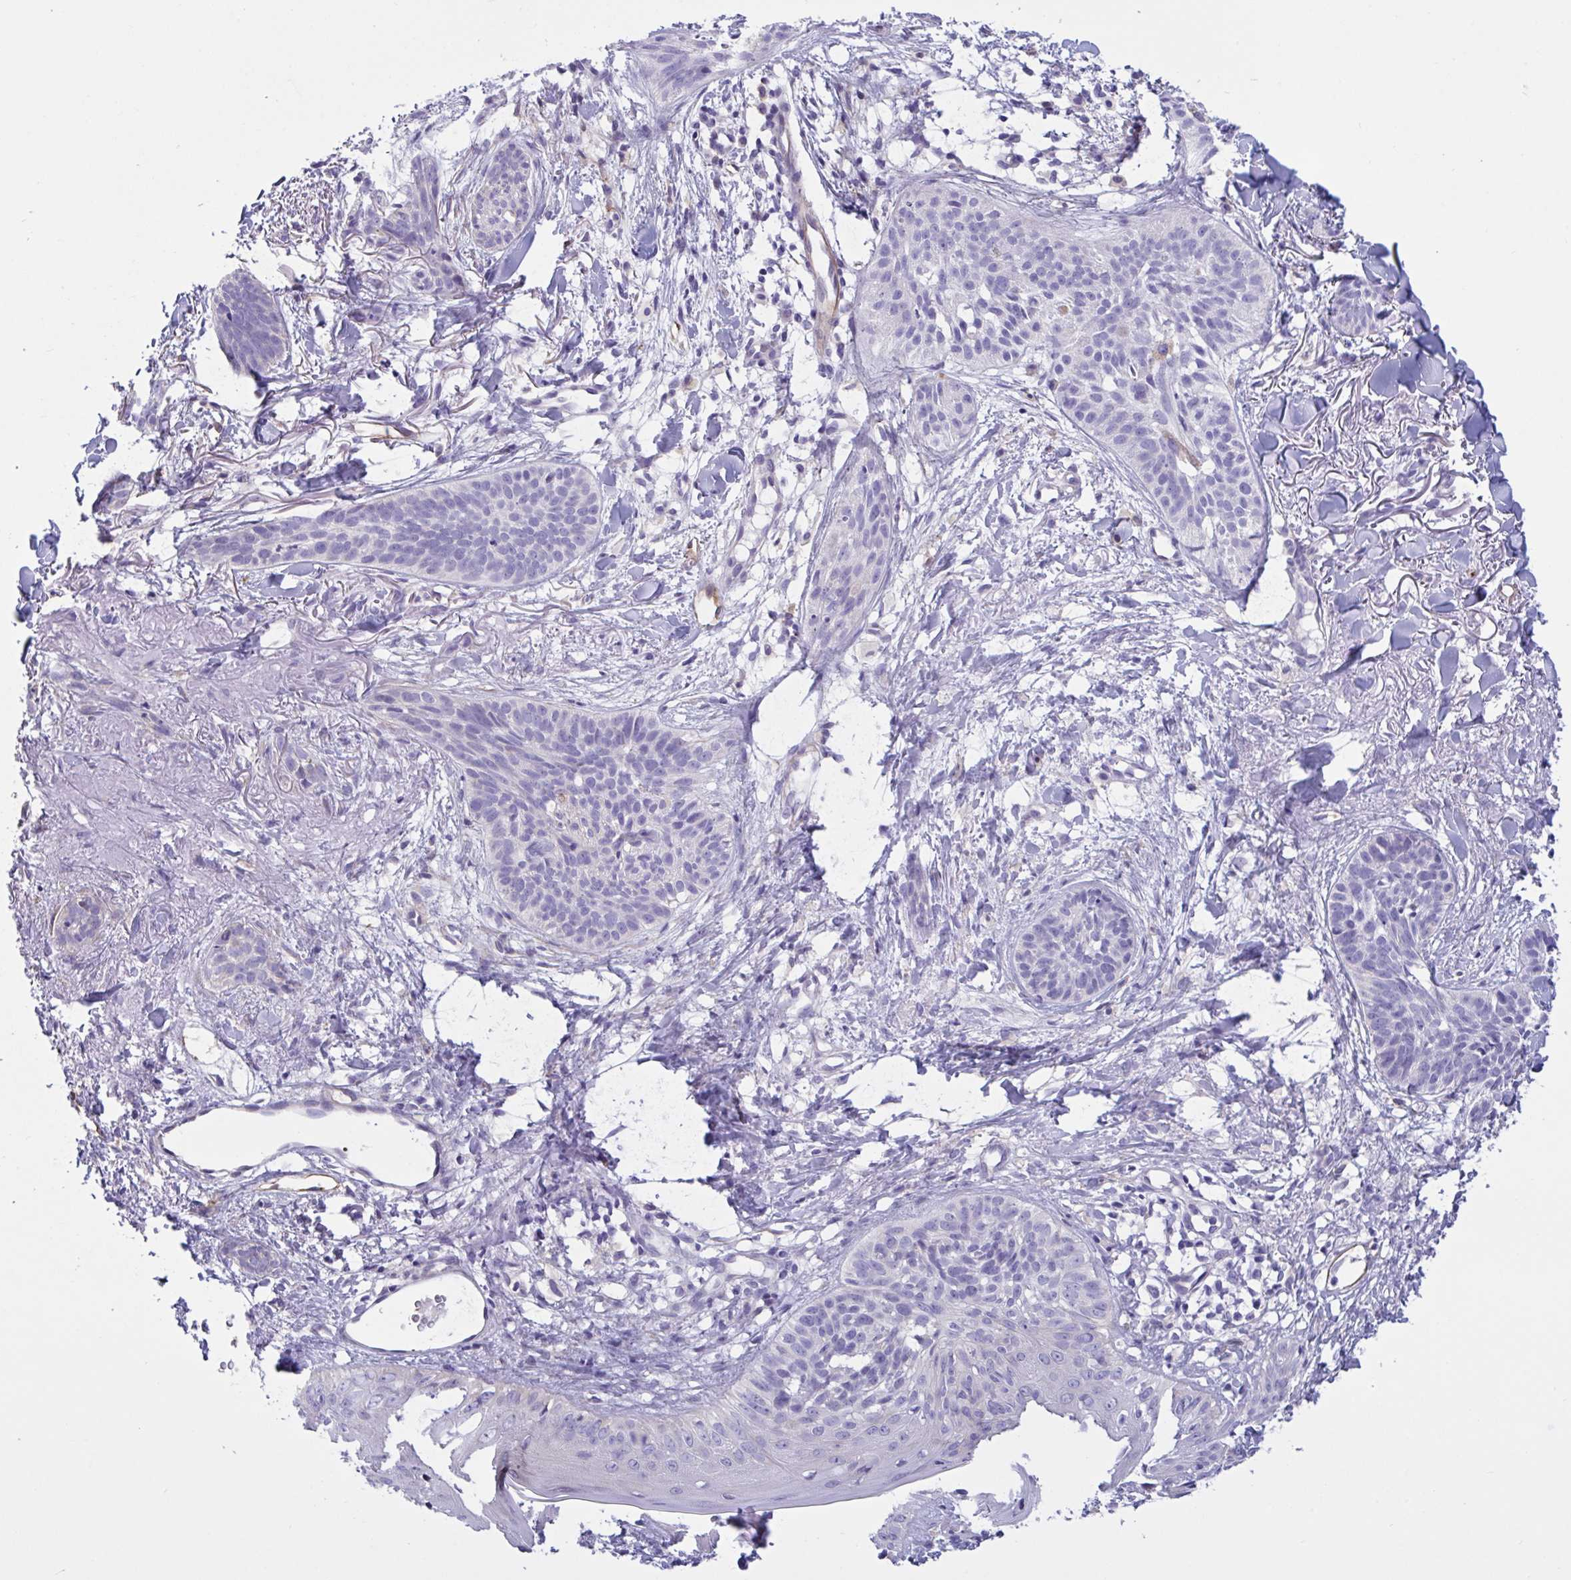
{"staining": {"intensity": "negative", "quantity": "none", "location": "none"}, "tissue": "skin cancer", "cell_type": "Tumor cells", "image_type": "cancer", "snomed": [{"axis": "morphology", "description": "Basal cell carcinoma"}, {"axis": "topography", "description": "Skin"}], "caption": "An immunohistochemistry (IHC) photomicrograph of skin basal cell carcinoma is shown. There is no staining in tumor cells of skin basal cell carcinoma.", "gene": "RPL22L1", "patient": {"sex": "male", "age": 52}}